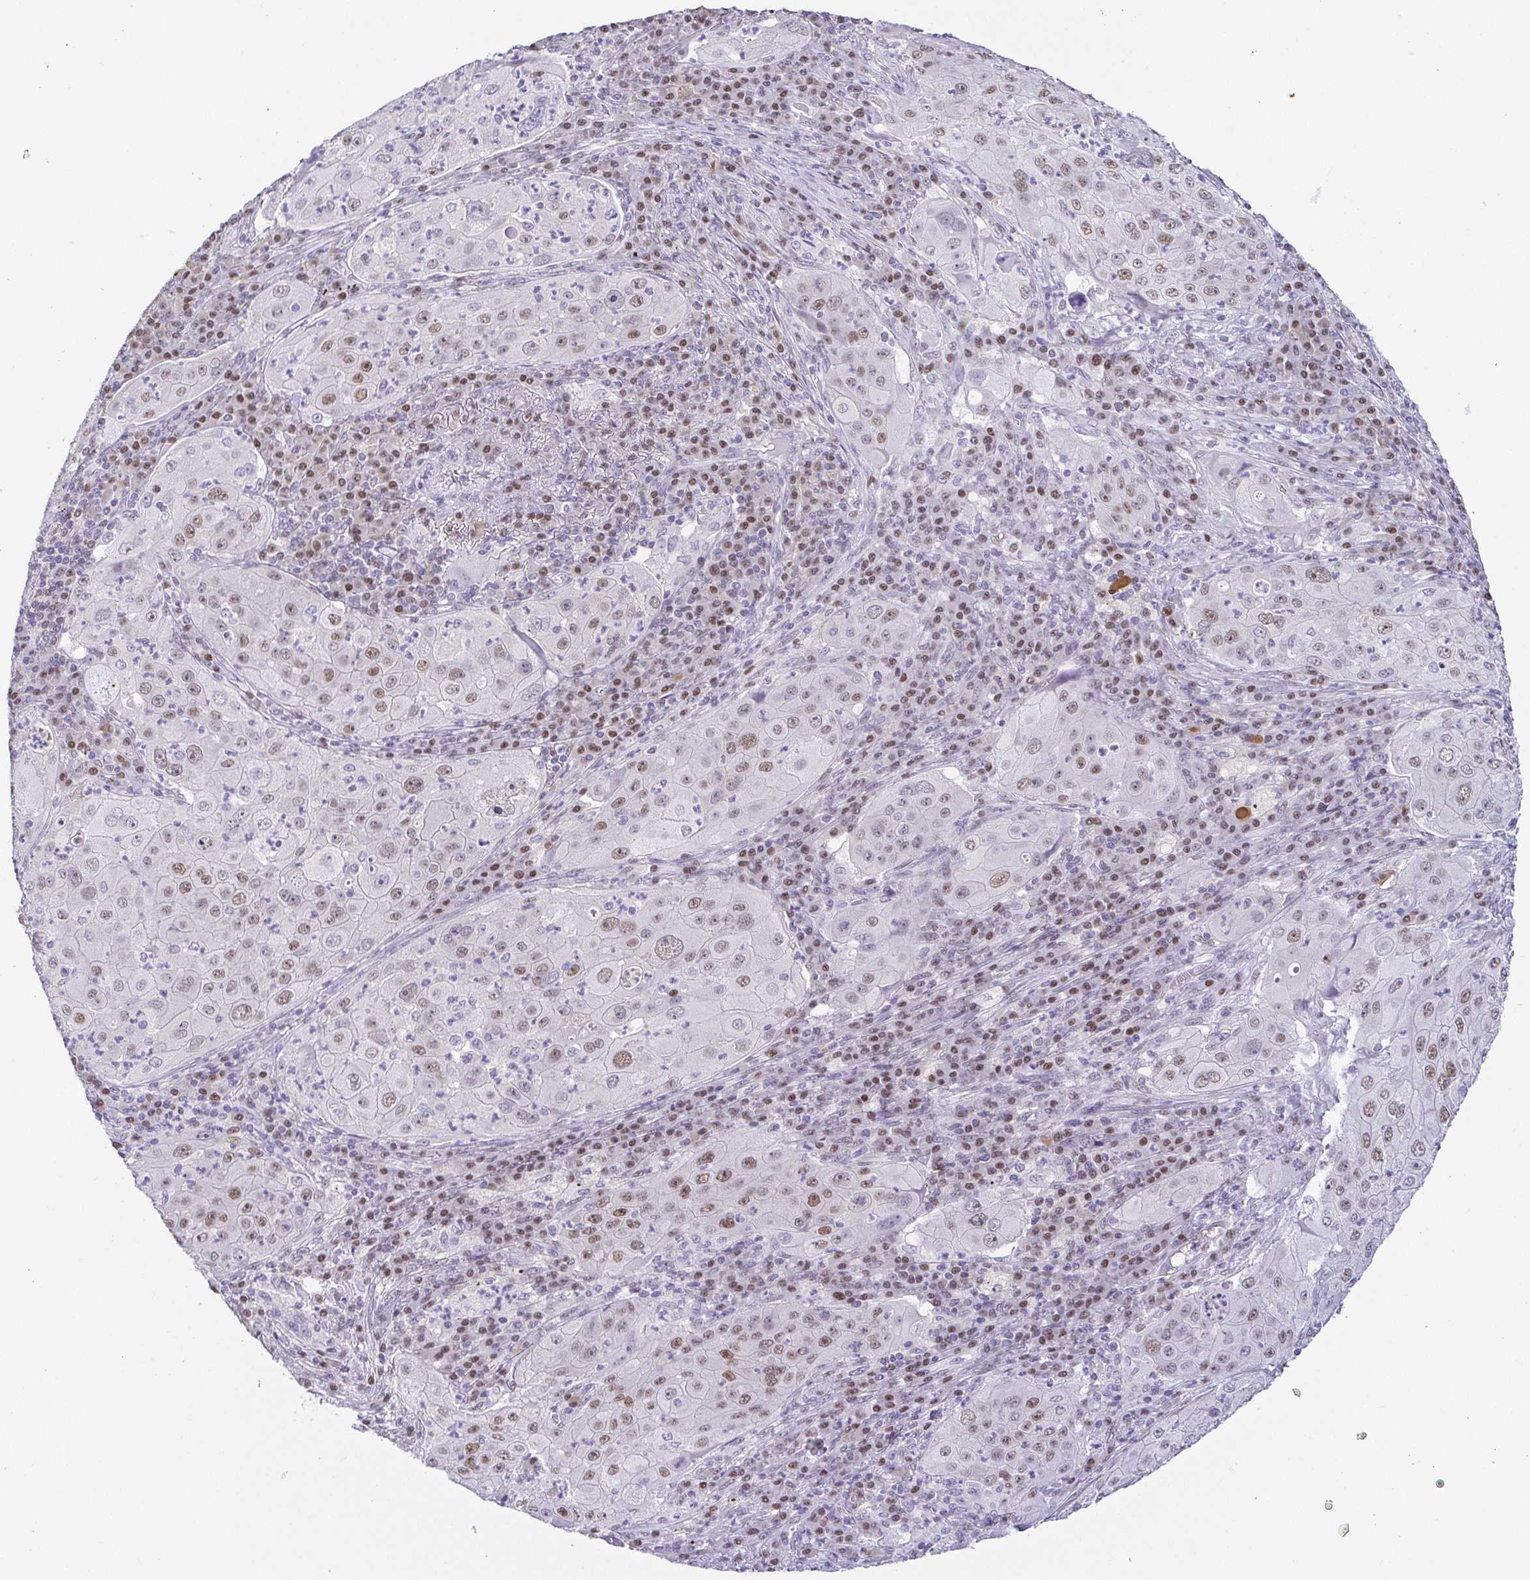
{"staining": {"intensity": "moderate", "quantity": "25%-75%", "location": "nuclear"}, "tissue": "lung cancer", "cell_type": "Tumor cells", "image_type": "cancer", "snomed": [{"axis": "morphology", "description": "Squamous cell carcinoma, NOS"}, {"axis": "topography", "description": "Lung"}], "caption": "A histopathology image of squamous cell carcinoma (lung) stained for a protein shows moderate nuclear brown staining in tumor cells.", "gene": "TCF3", "patient": {"sex": "female", "age": 59}}